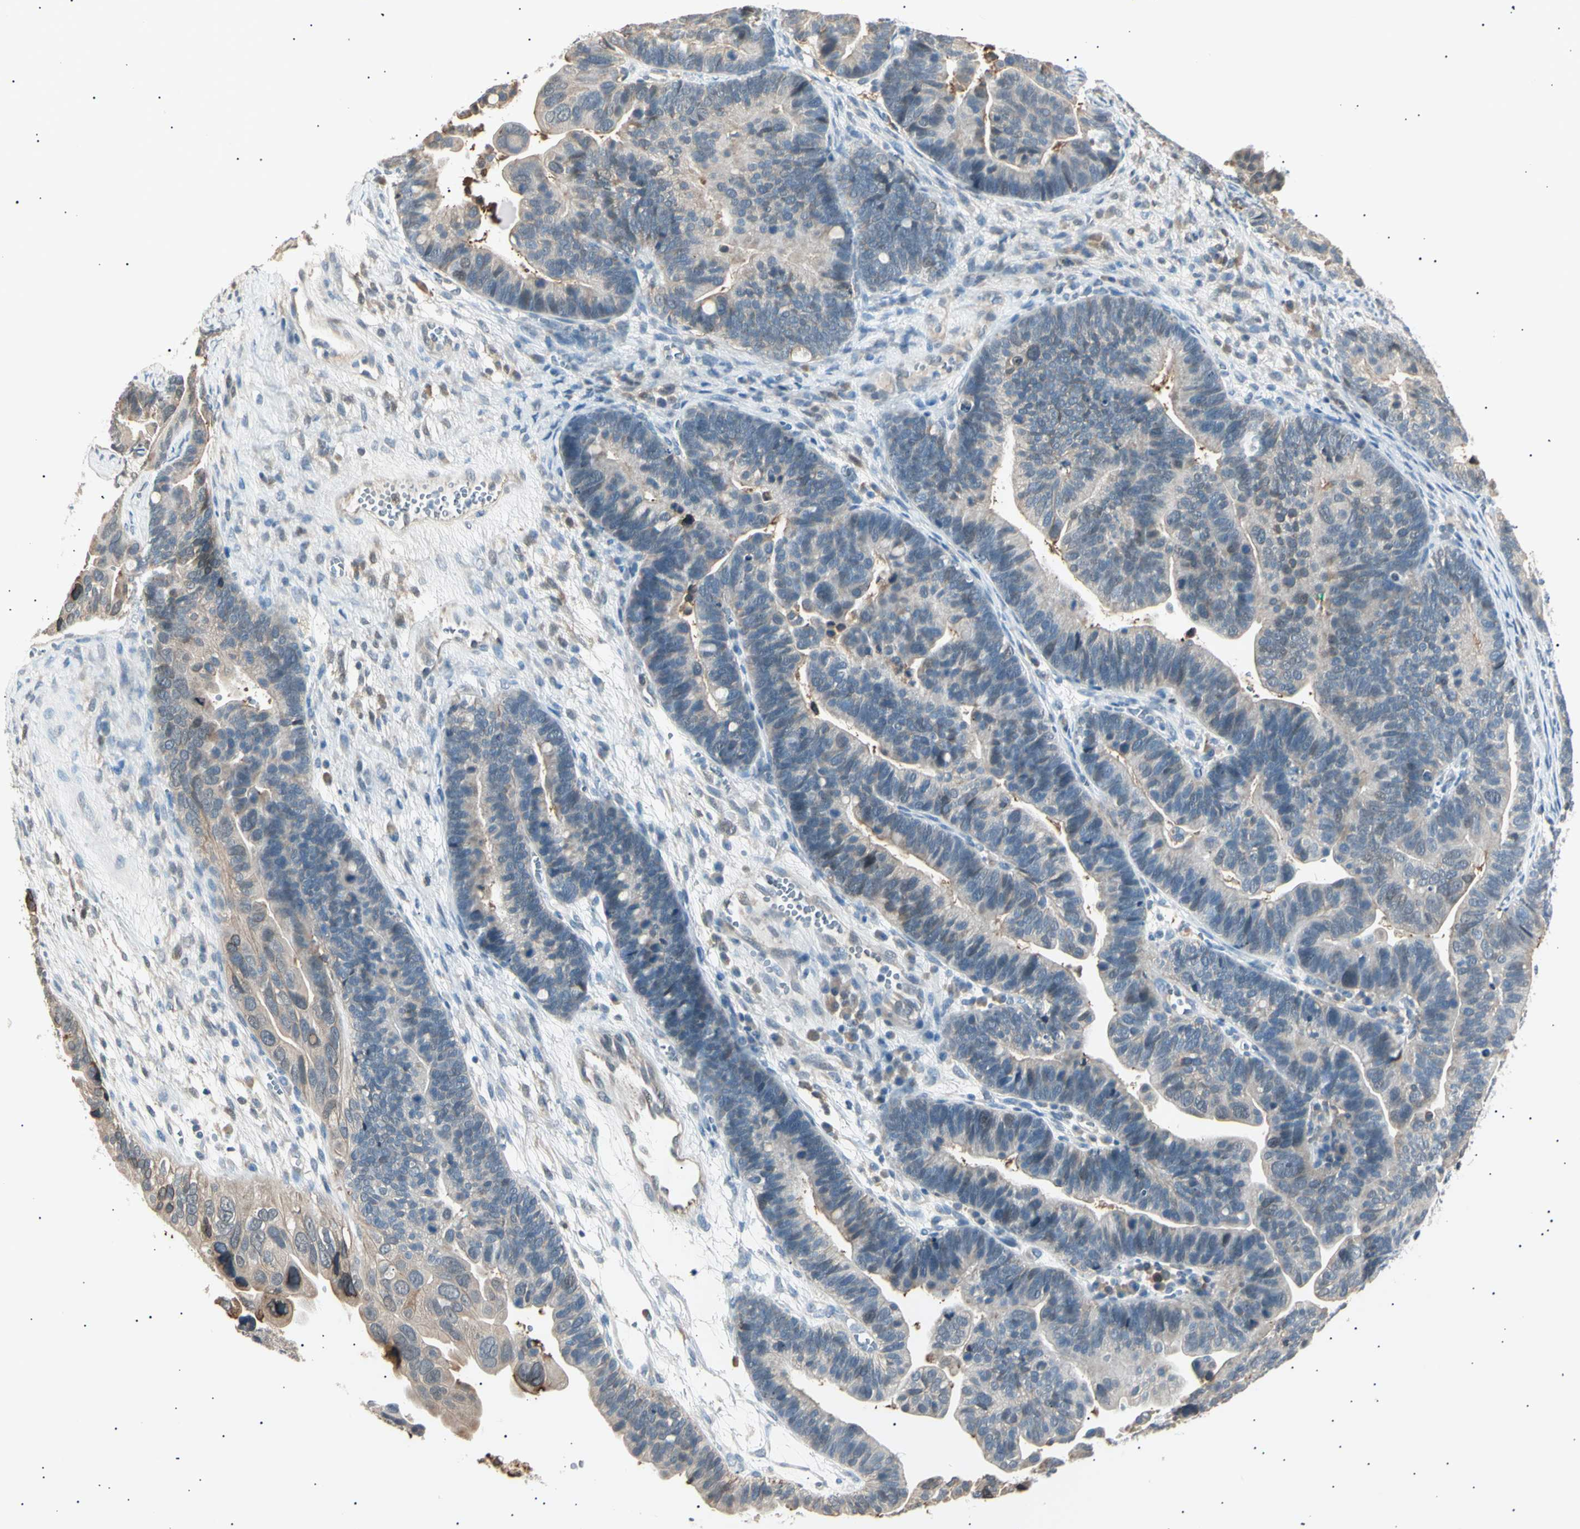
{"staining": {"intensity": "weak", "quantity": "25%-75%", "location": "cytoplasmic/membranous"}, "tissue": "ovarian cancer", "cell_type": "Tumor cells", "image_type": "cancer", "snomed": [{"axis": "morphology", "description": "Cystadenocarcinoma, serous, NOS"}, {"axis": "topography", "description": "Ovary"}], "caption": "Tumor cells show weak cytoplasmic/membranous staining in about 25%-75% of cells in ovarian cancer (serous cystadenocarcinoma). Ihc stains the protein of interest in brown and the nuclei are stained blue.", "gene": "LHPP", "patient": {"sex": "female", "age": 56}}